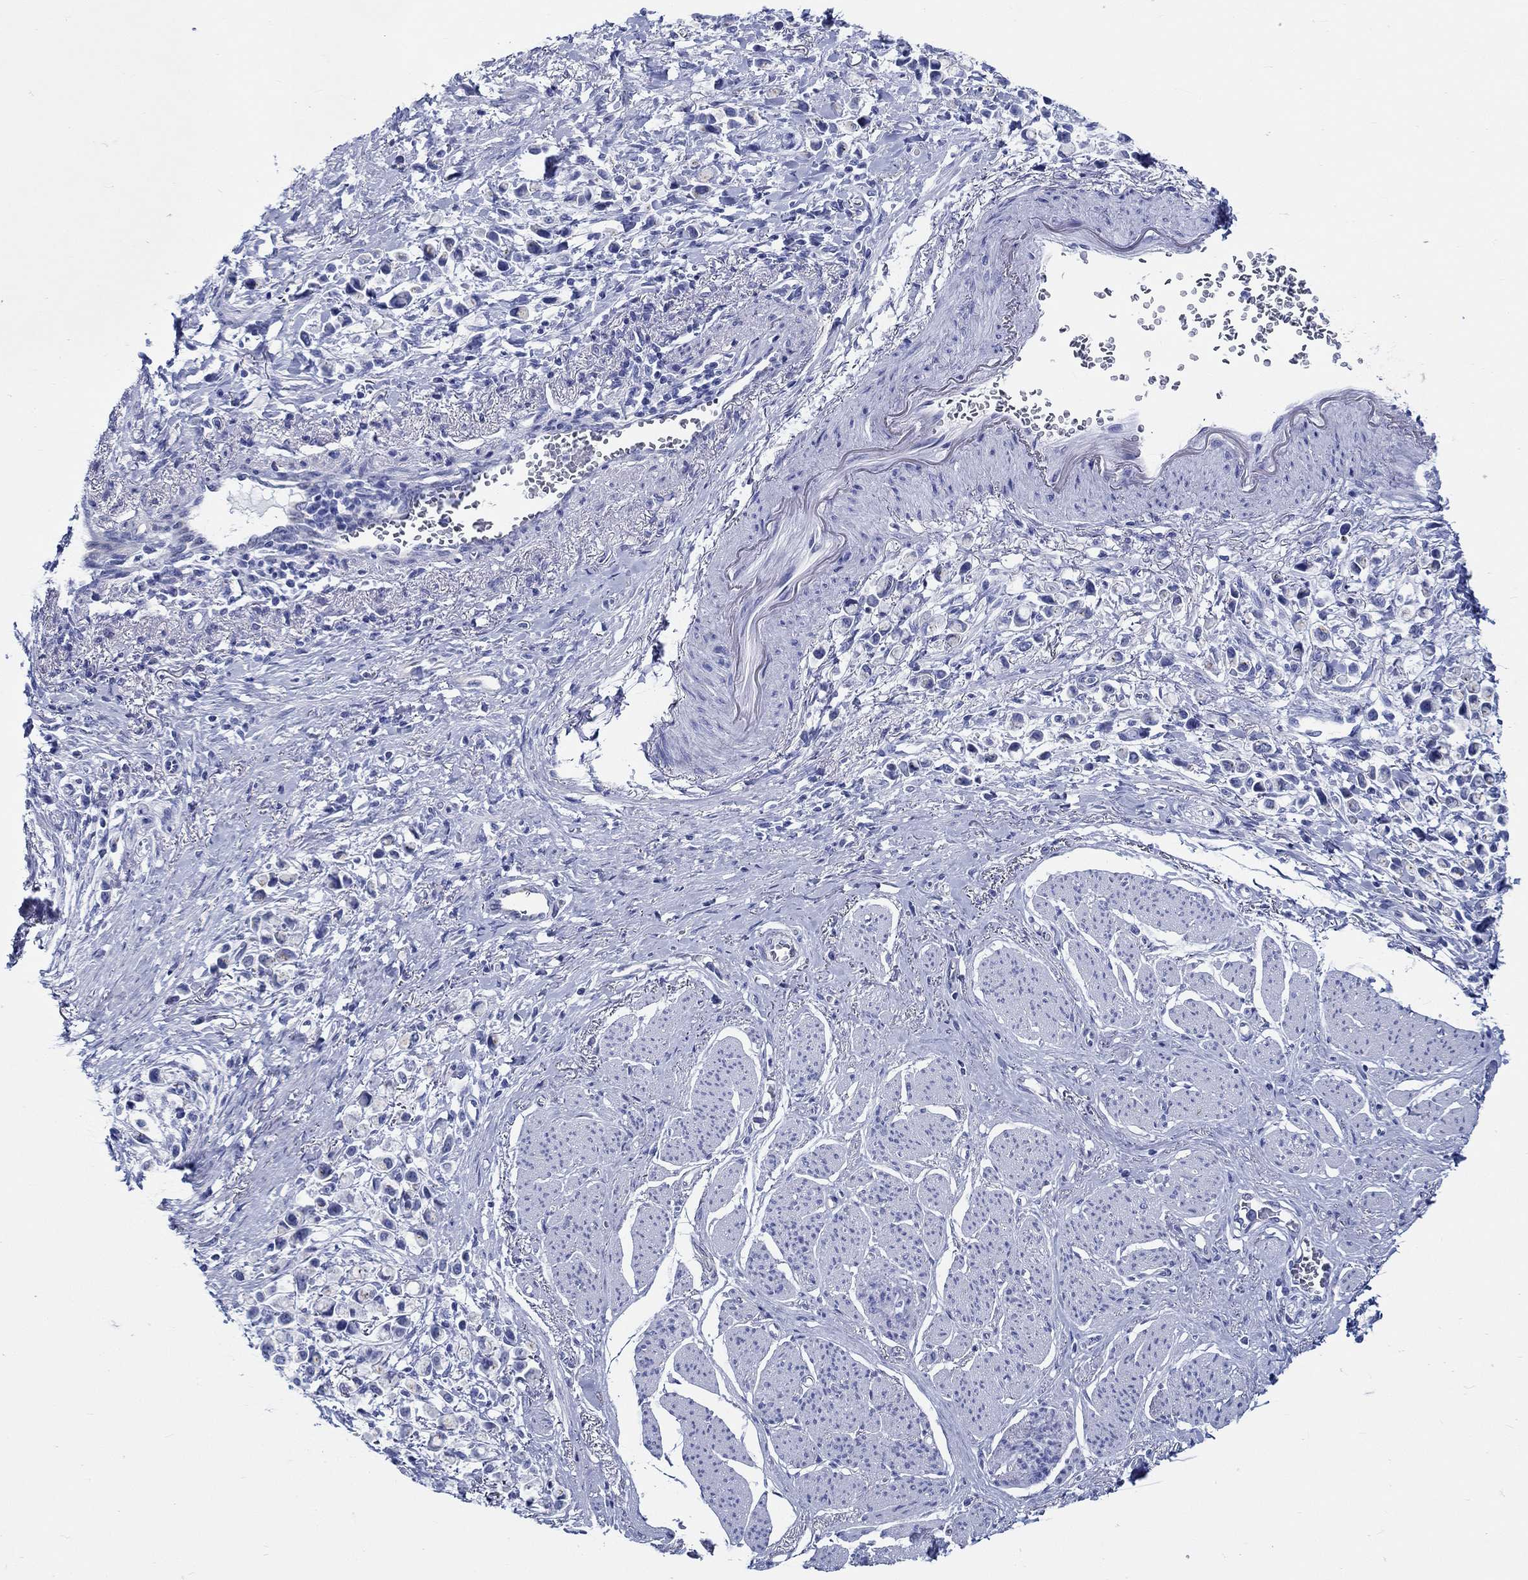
{"staining": {"intensity": "negative", "quantity": "none", "location": "none"}, "tissue": "stomach cancer", "cell_type": "Tumor cells", "image_type": "cancer", "snomed": [{"axis": "morphology", "description": "Adenocarcinoma, NOS"}, {"axis": "topography", "description": "Stomach"}], "caption": "Stomach adenocarcinoma stained for a protein using immunohistochemistry exhibits no expression tumor cells.", "gene": "RD3L", "patient": {"sex": "female", "age": 81}}